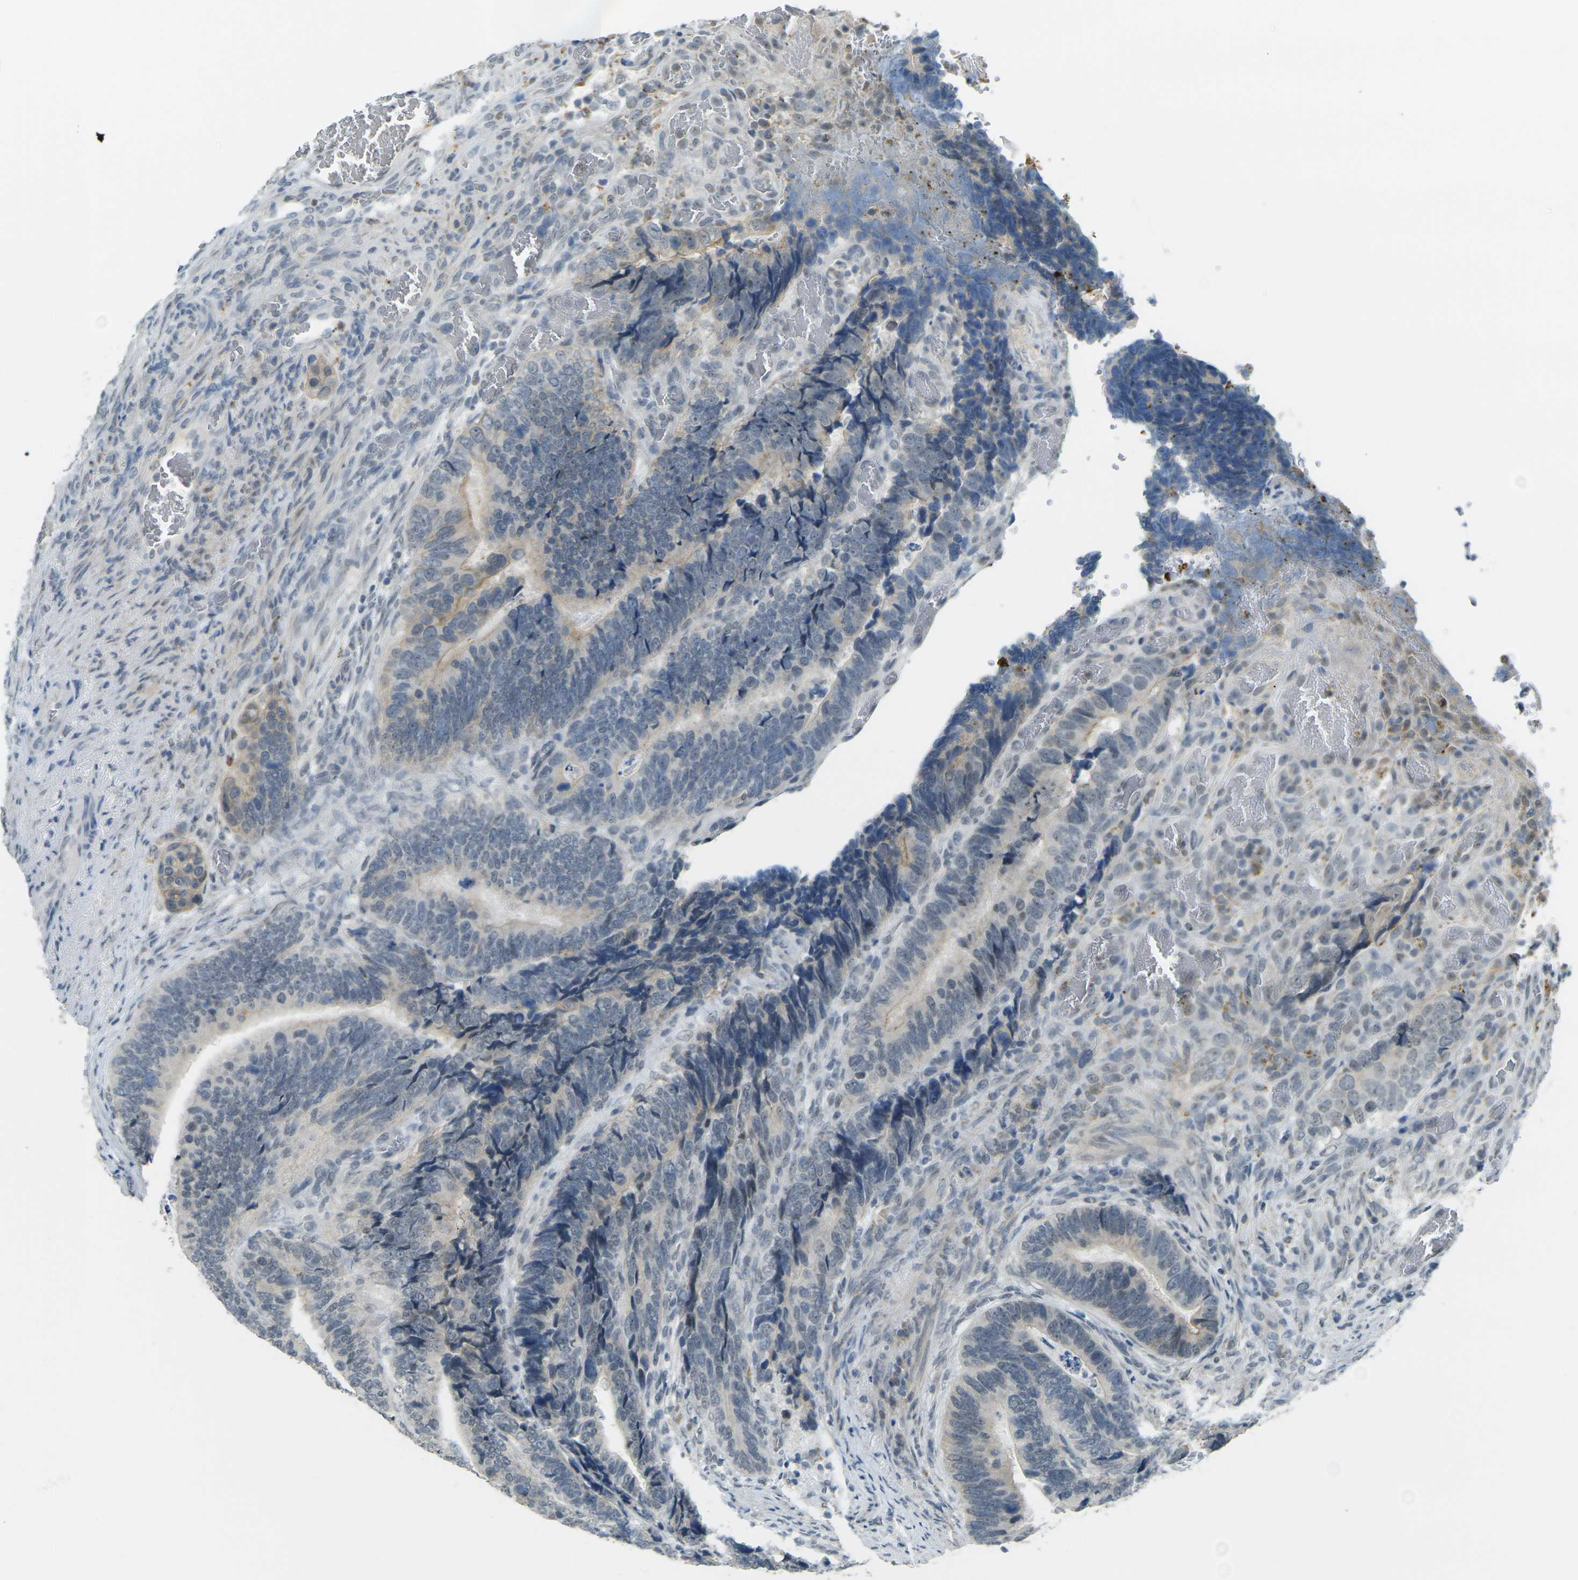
{"staining": {"intensity": "weak", "quantity": "25%-75%", "location": "cytoplasmic/membranous"}, "tissue": "colorectal cancer", "cell_type": "Tumor cells", "image_type": "cancer", "snomed": [{"axis": "morphology", "description": "Adenocarcinoma, NOS"}, {"axis": "topography", "description": "Colon"}], "caption": "Immunohistochemical staining of colorectal cancer reveals low levels of weak cytoplasmic/membranous positivity in approximately 25%-75% of tumor cells.", "gene": "SPTBN2", "patient": {"sex": "male", "age": 72}}